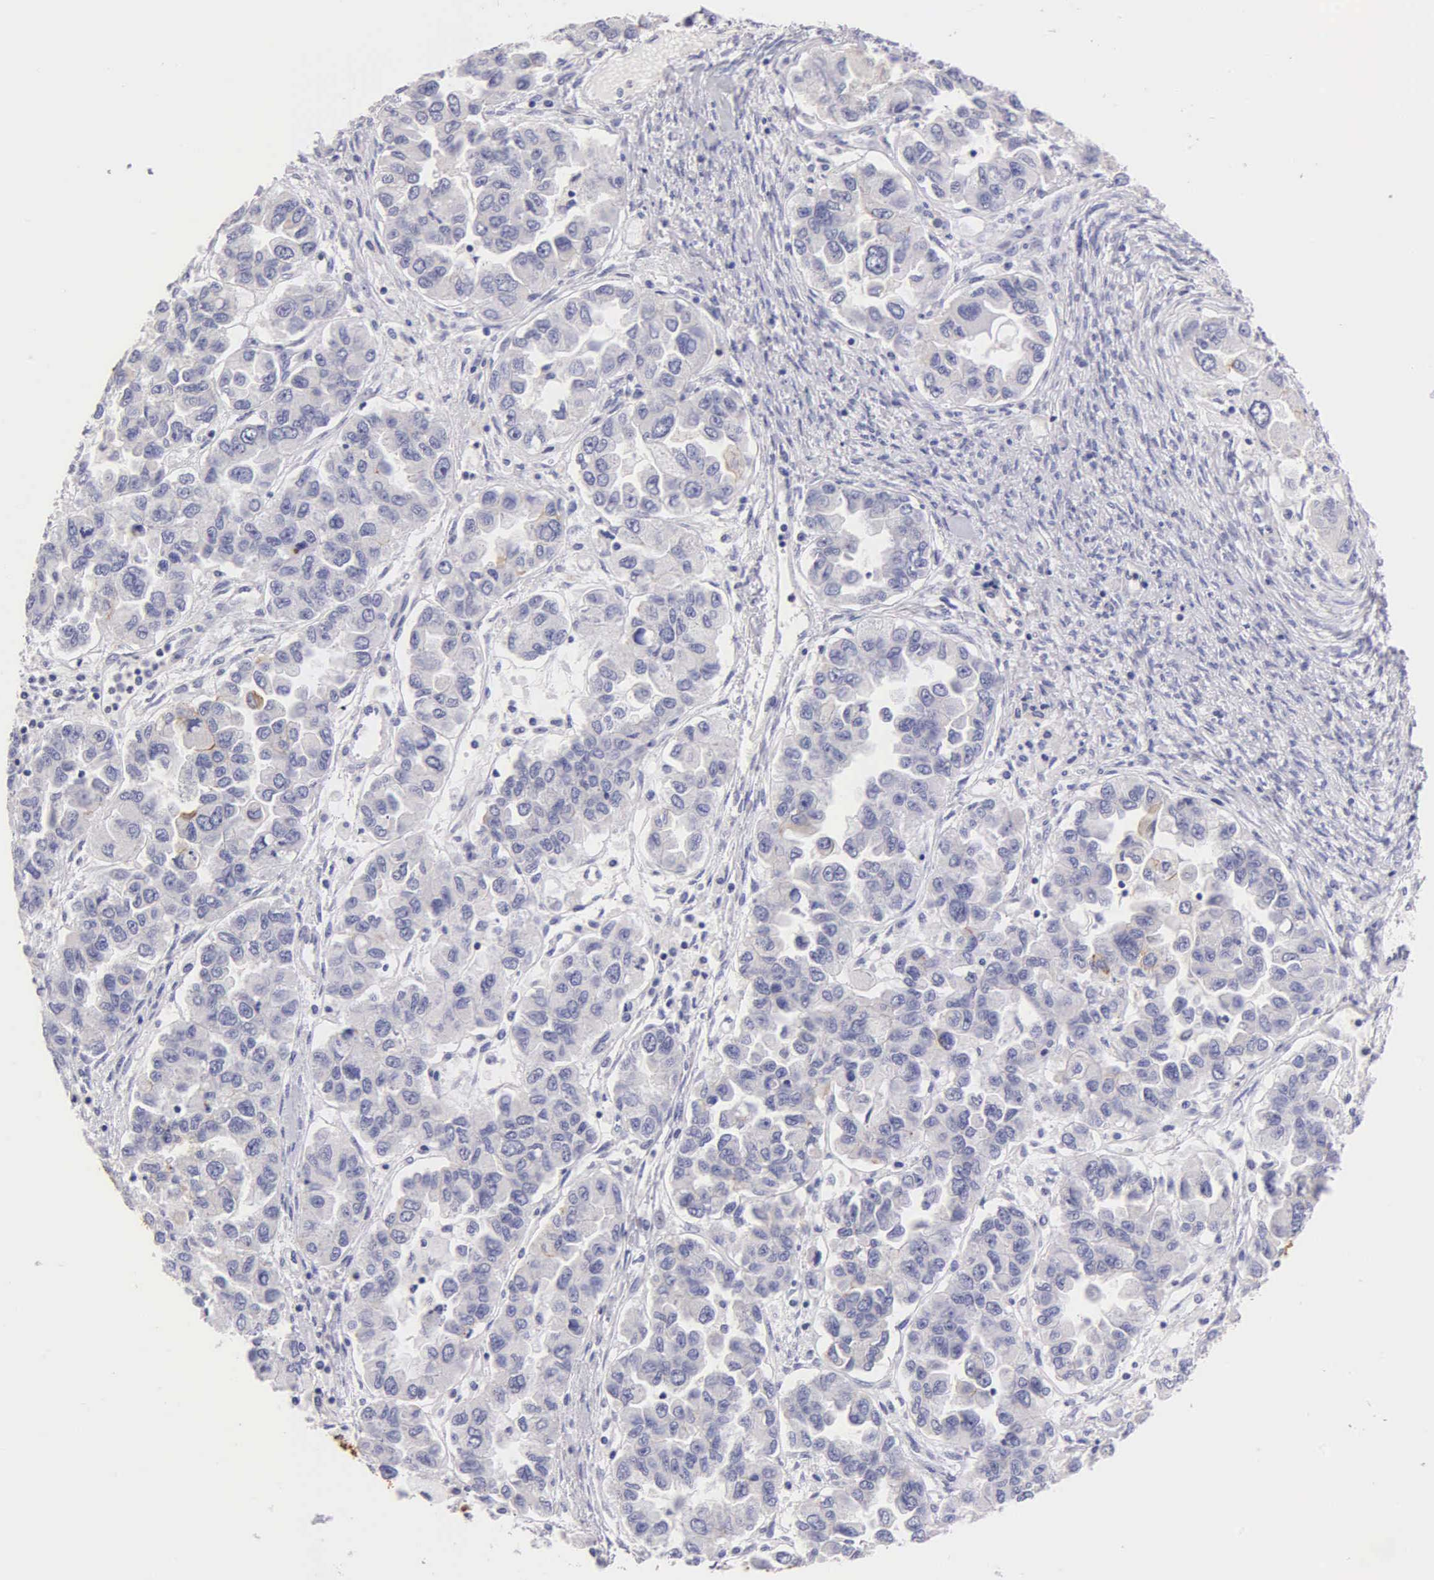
{"staining": {"intensity": "weak", "quantity": "<25%", "location": "cytoplasmic/membranous"}, "tissue": "ovarian cancer", "cell_type": "Tumor cells", "image_type": "cancer", "snomed": [{"axis": "morphology", "description": "Cystadenocarcinoma, serous, NOS"}, {"axis": "topography", "description": "Ovary"}], "caption": "The photomicrograph exhibits no significant expression in tumor cells of ovarian serous cystadenocarcinoma.", "gene": "KRT17", "patient": {"sex": "female", "age": 84}}